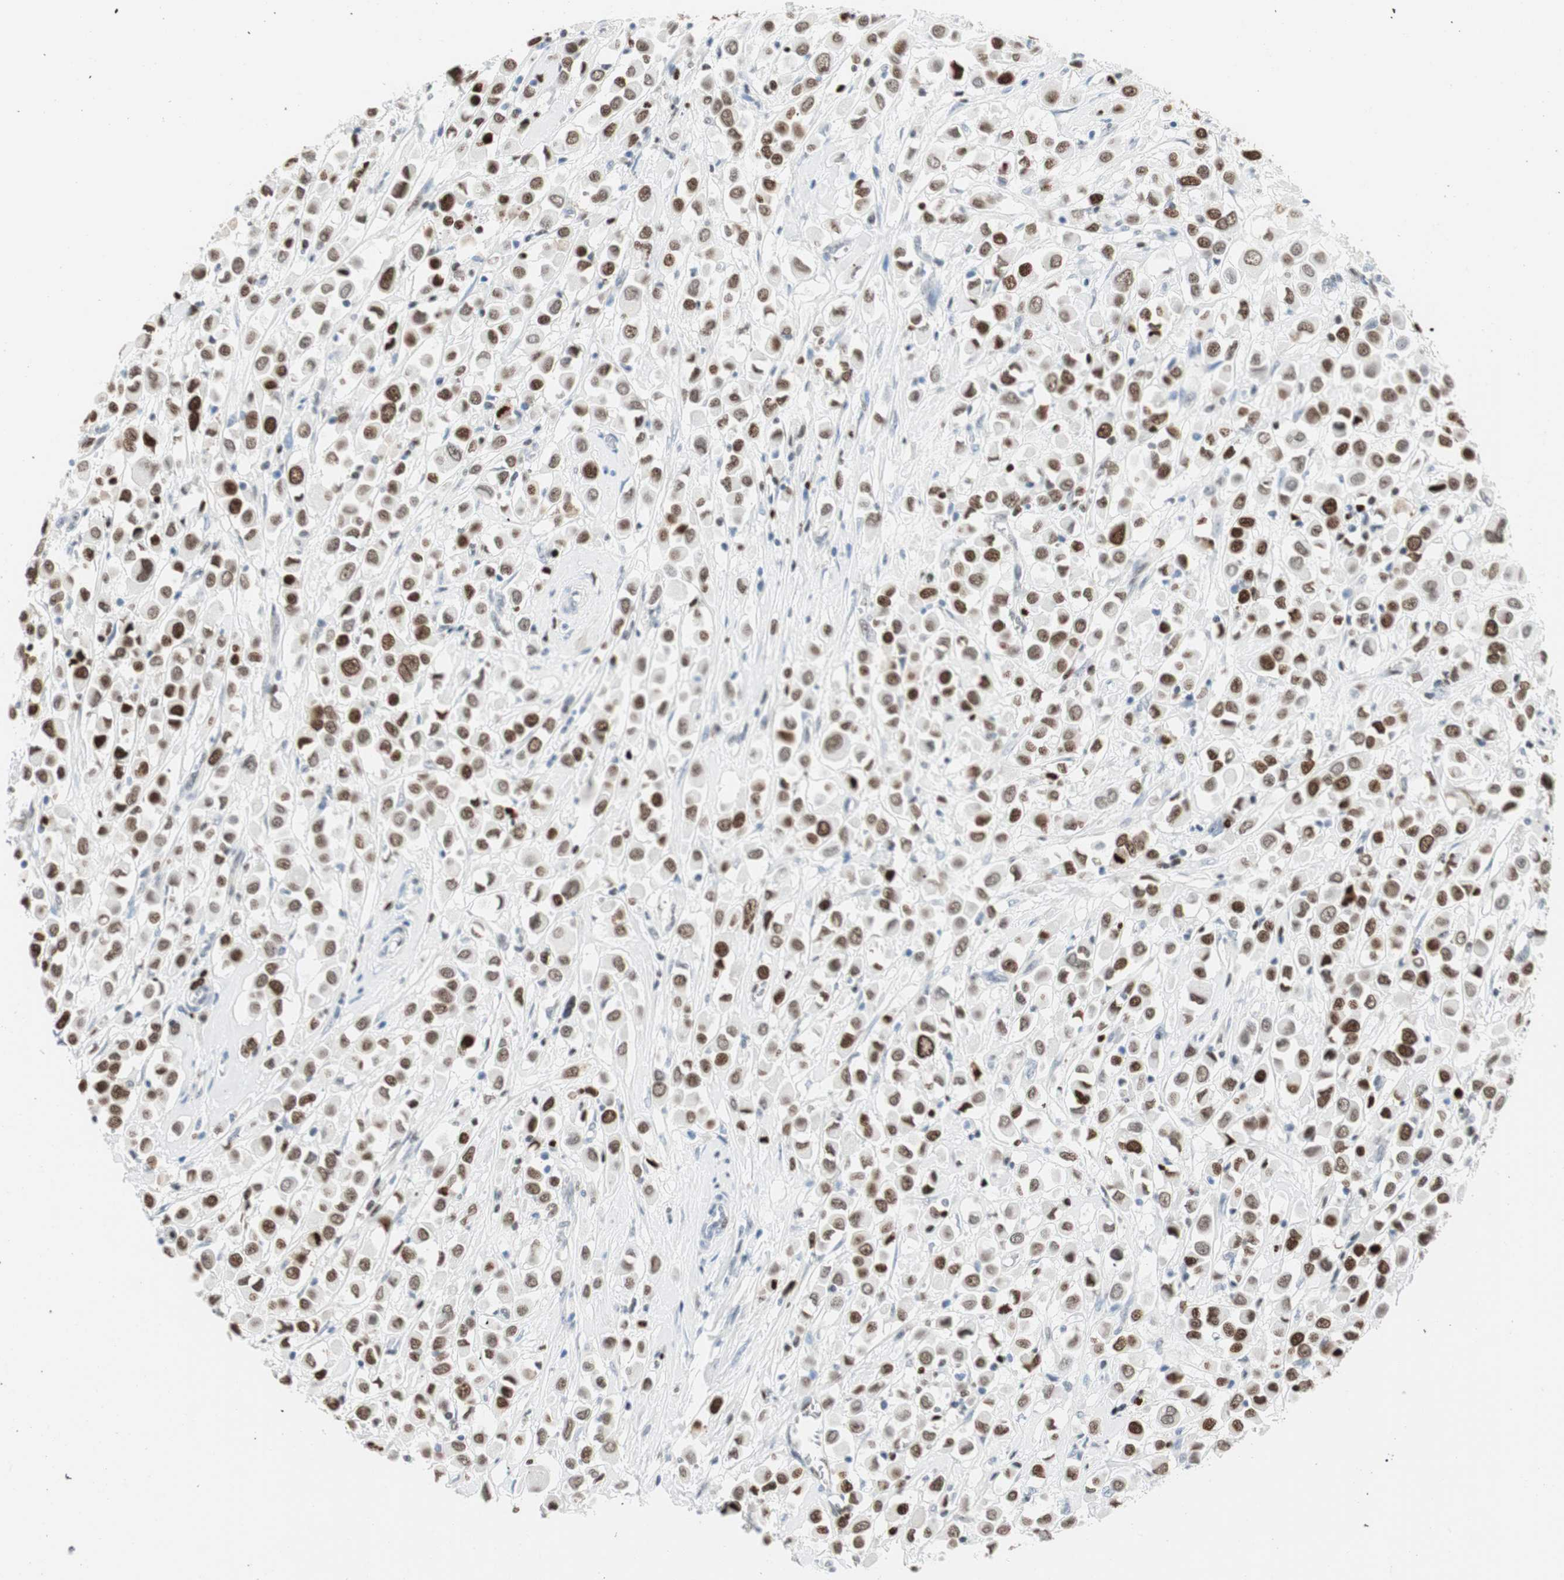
{"staining": {"intensity": "moderate", "quantity": "25%-75%", "location": "nuclear"}, "tissue": "breast cancer", "cell_type": "Tumor cells", "image_type": "cancer", "snomed": [{"axis": "morphology", "description": "Duct carcinoma"}, {"axis": "topography", "description": "Breast"}], "caption": "Immunohistochemistry (DAB (3,3'-diaminobenzidine)) staining of breast infiltrating ductal carcinoma exhibits moderate nuclear protein staining in approximately 25%-75% of tumor cells.", "gene": "EZH2", "patient": {"sex": "female", "age": 61}}